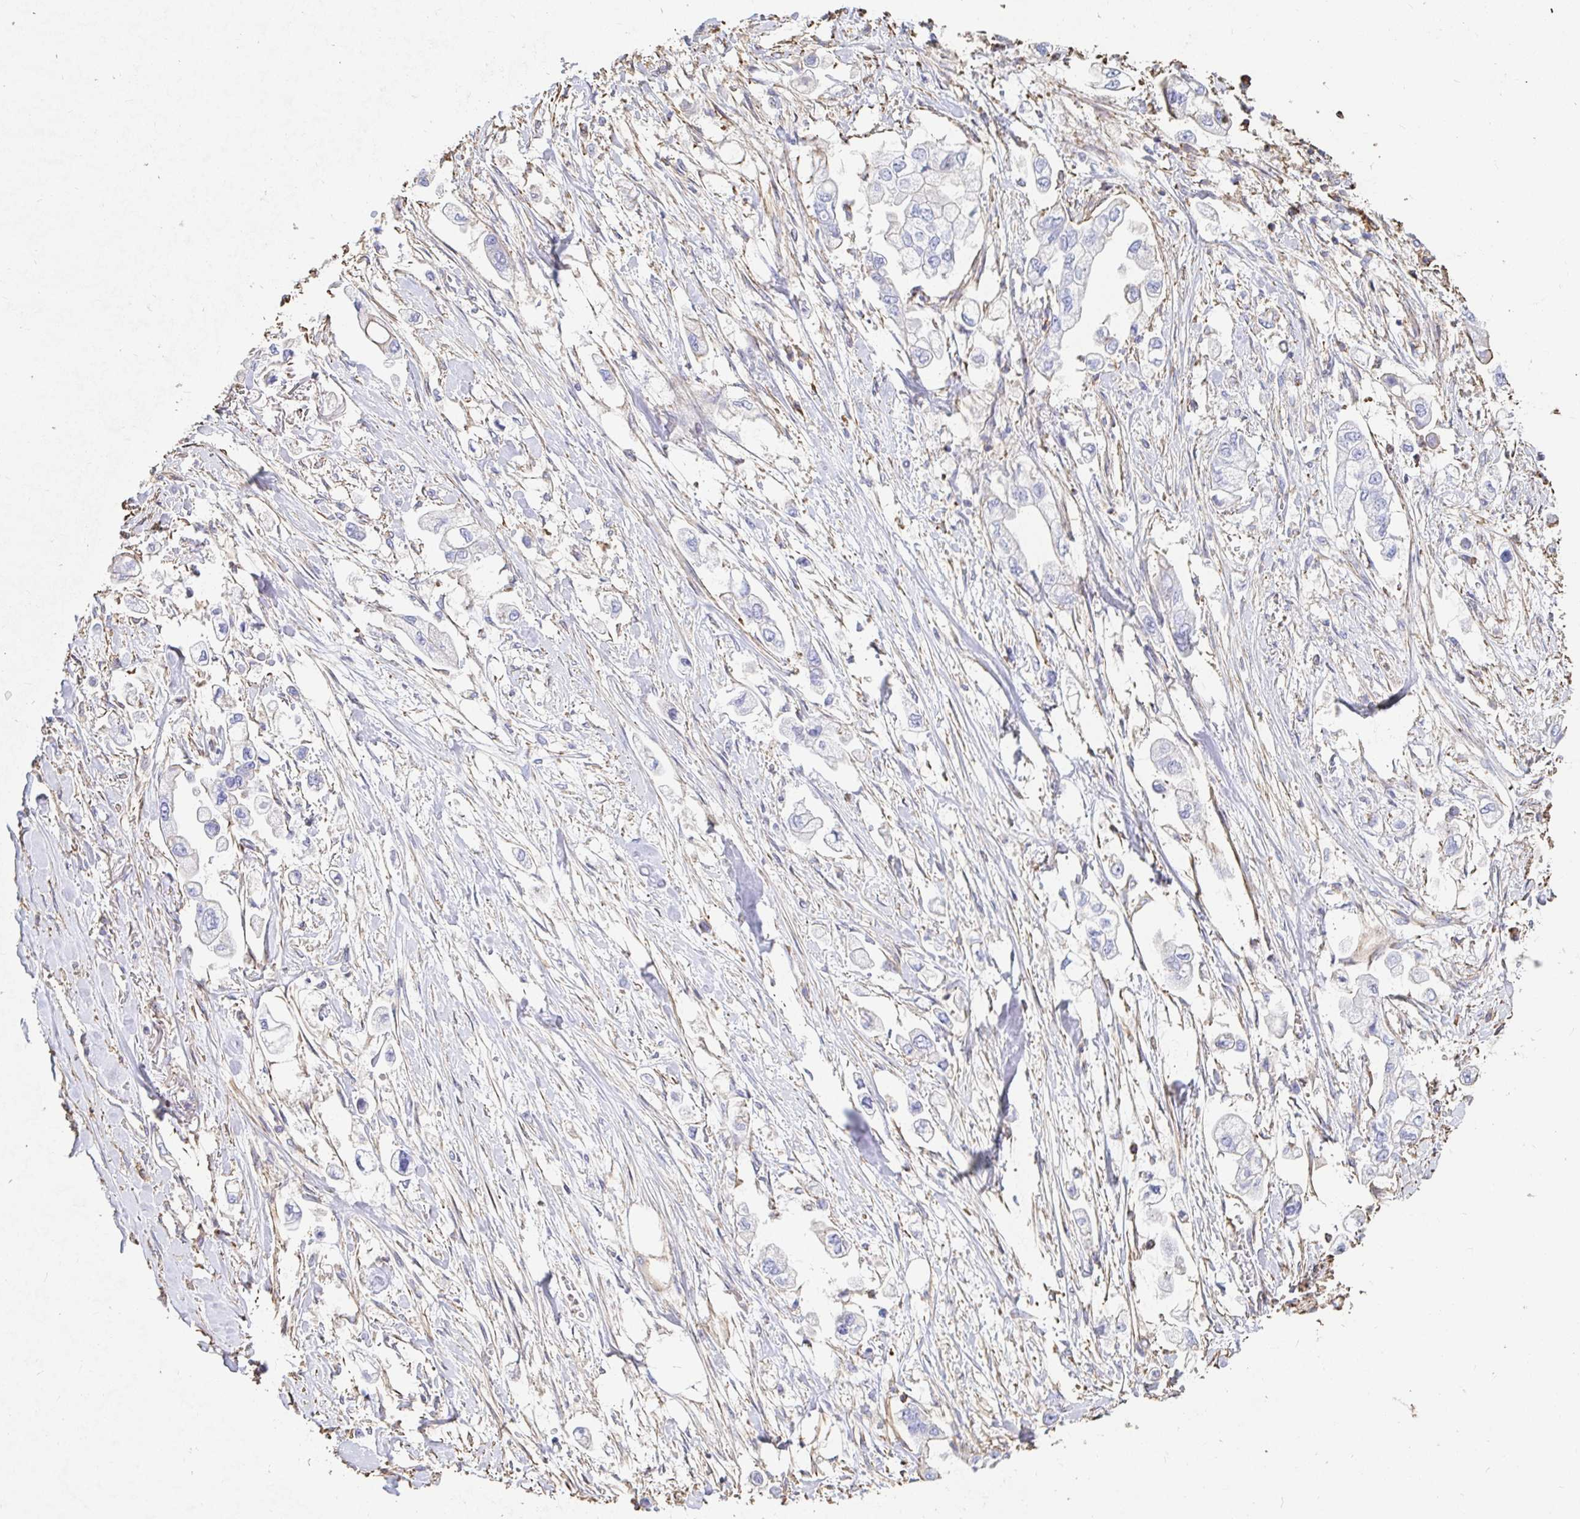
{"staining": {"intensity": "negative", "quantity": "none", "location": "none"}, "tissue": "stomach cancer", "cell_type": "Tumor cells", "image_type": "cancer", "snomed": [{"axis": "morphology", "description": "Adenocarcinoma, NOS"}, {"axis": "topography", "description": "Stomach"}], "caption": "IHC photomicrograph of human adenocarcinoma (stomach) stained for a protein (brown), which displays no staining in tumor cells. The staining was performed using DAB (3,3'-diaminobenzidine) to visualize the protein expression in brown, while the nuclei were stained in blue with hematoxylin (Magnification: 20x).", "gene": "PTPN14", "patient": {"sex": "male", "age": 62}}